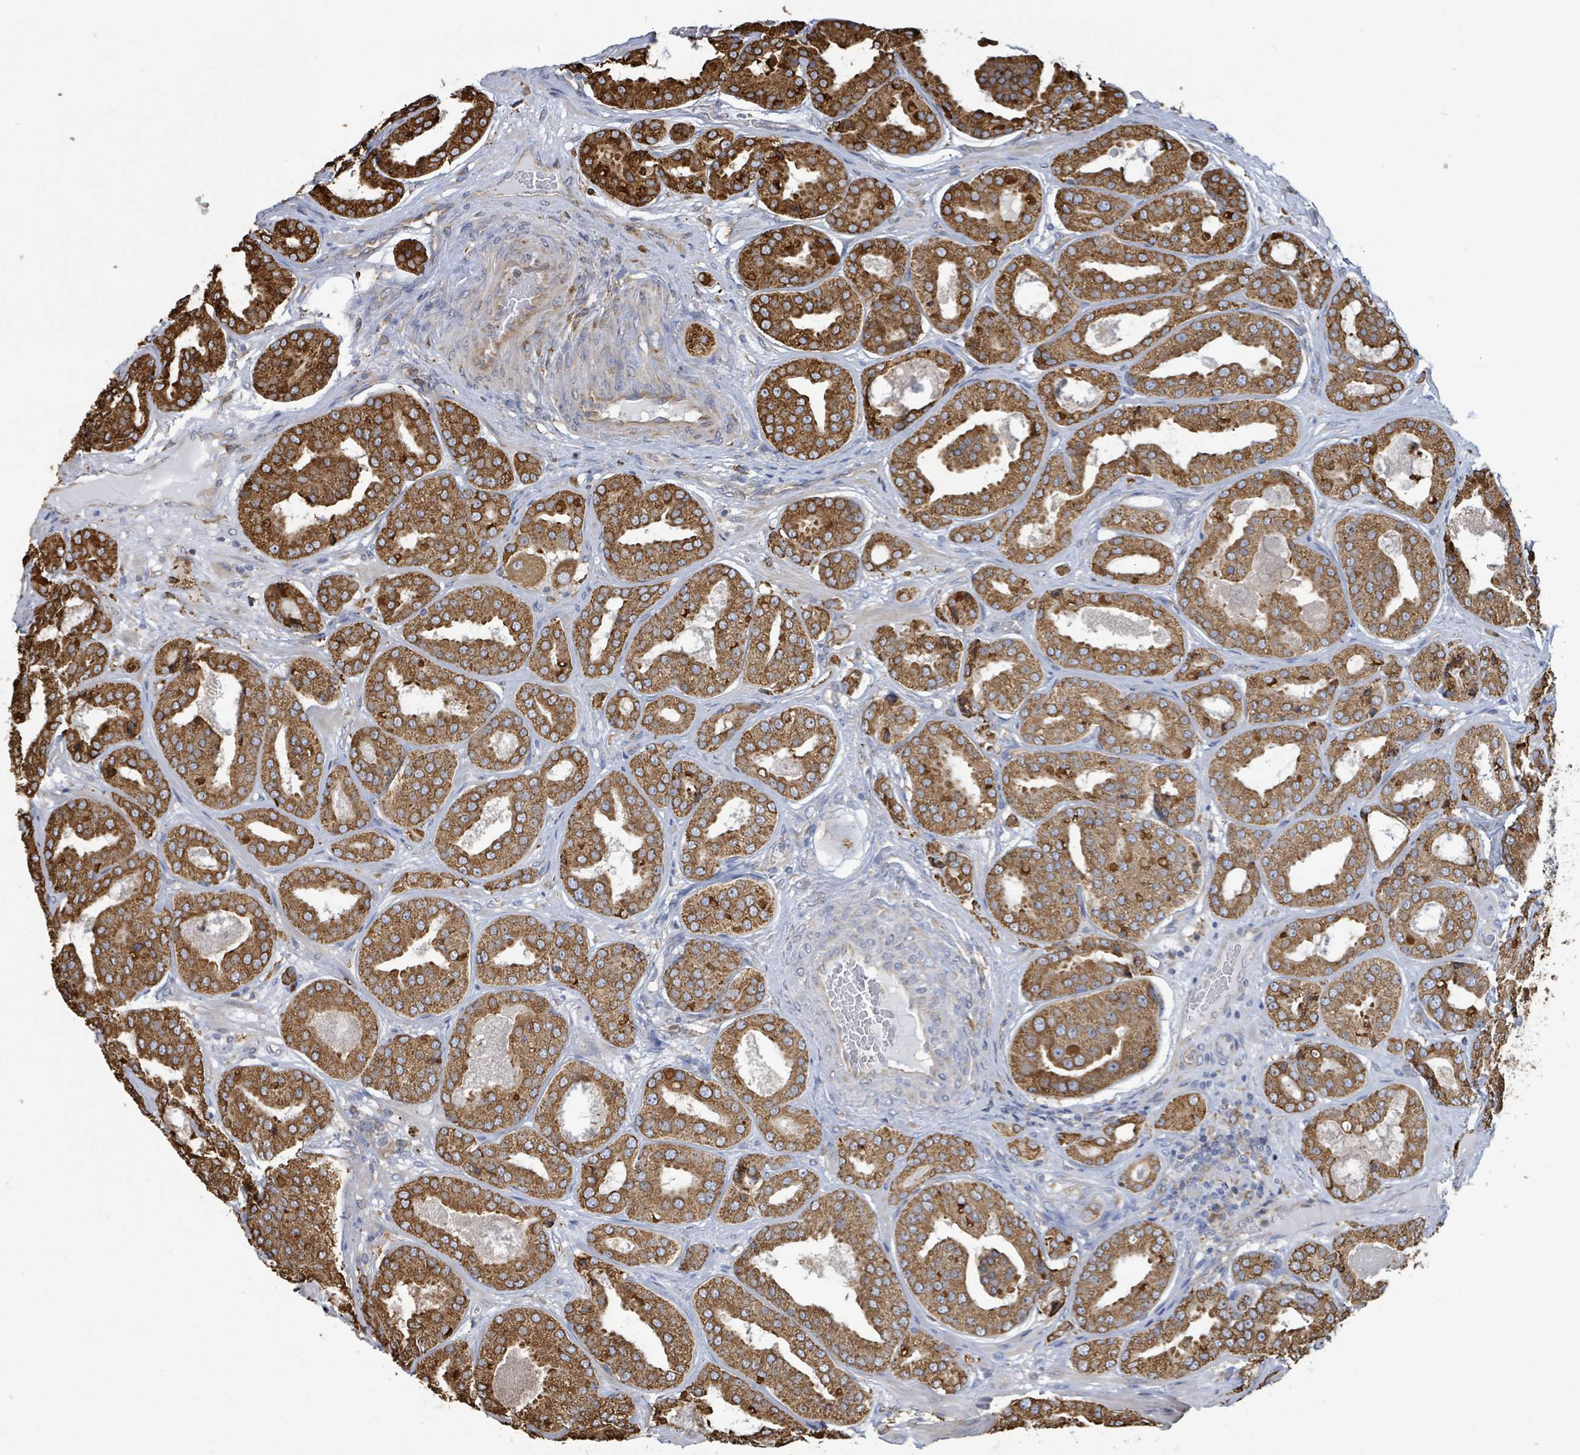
{"staining": {"intensity": "strong", "quantity": ">75%", "location": "cytoplasmic/membranous"}, "tissue": "prostate cancer", "cell_type": "Tumor cells", "image_type": "cancer", "snomed": [{"axis": "morphology", "description": "Adenocarcinoma, High grade"}, {"axis": "topography", "description": "Prostate"}], "caption": "About >75% of tumor cells in prostate adenocarcinoma (high-grade) reveal strong cytoplasmic/membranous protein staining as visualized by brown immunohistochemical staining.", "gene": "RFPL4A", "patient": {"sex": "male", "age": 63}}